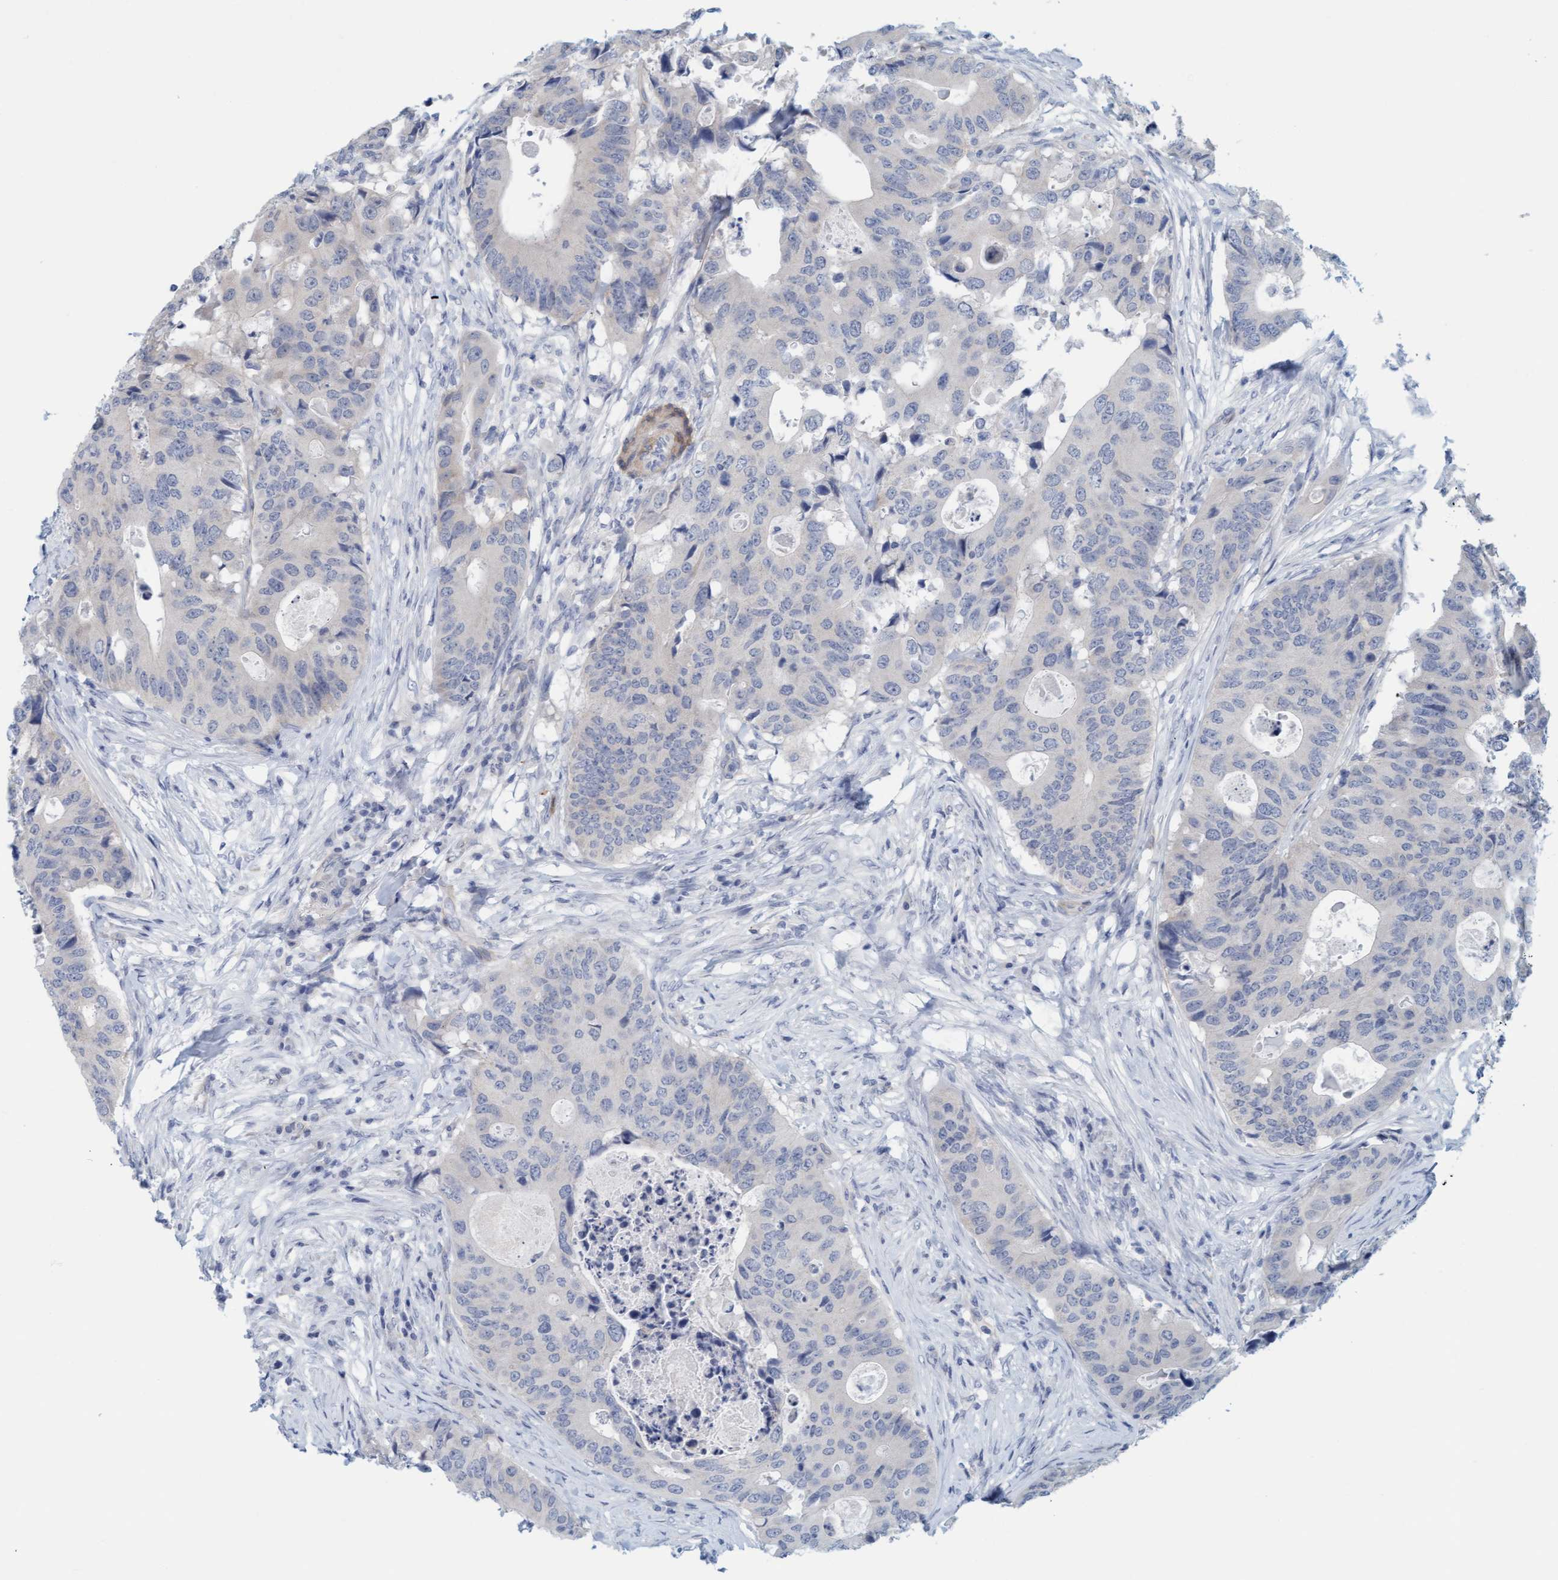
{"staining": {"intensity": "negative", "quantity": "none", "location": "none"}, "tissue": "colorectal cancer", "cell_type": "Tumor cells", "image_type": "cancer", "snomed": [{"axis": "morphology", "description": "Adenocarcinoma, NOS"}, {"axis": "topography", "description": "Colon"}], "caption": "High magnification brightfield microscopy of adenocarcinoma (colorectal) stained with DAB (brown) and counterstained with hematoxylin (blue): tumor cells show no significant expression. (Immunohistochemistry (ihc), brightfield microscopy, high magnification).", "gene": "TSTD2", "patient": {"sex": "male", "age": 71}}